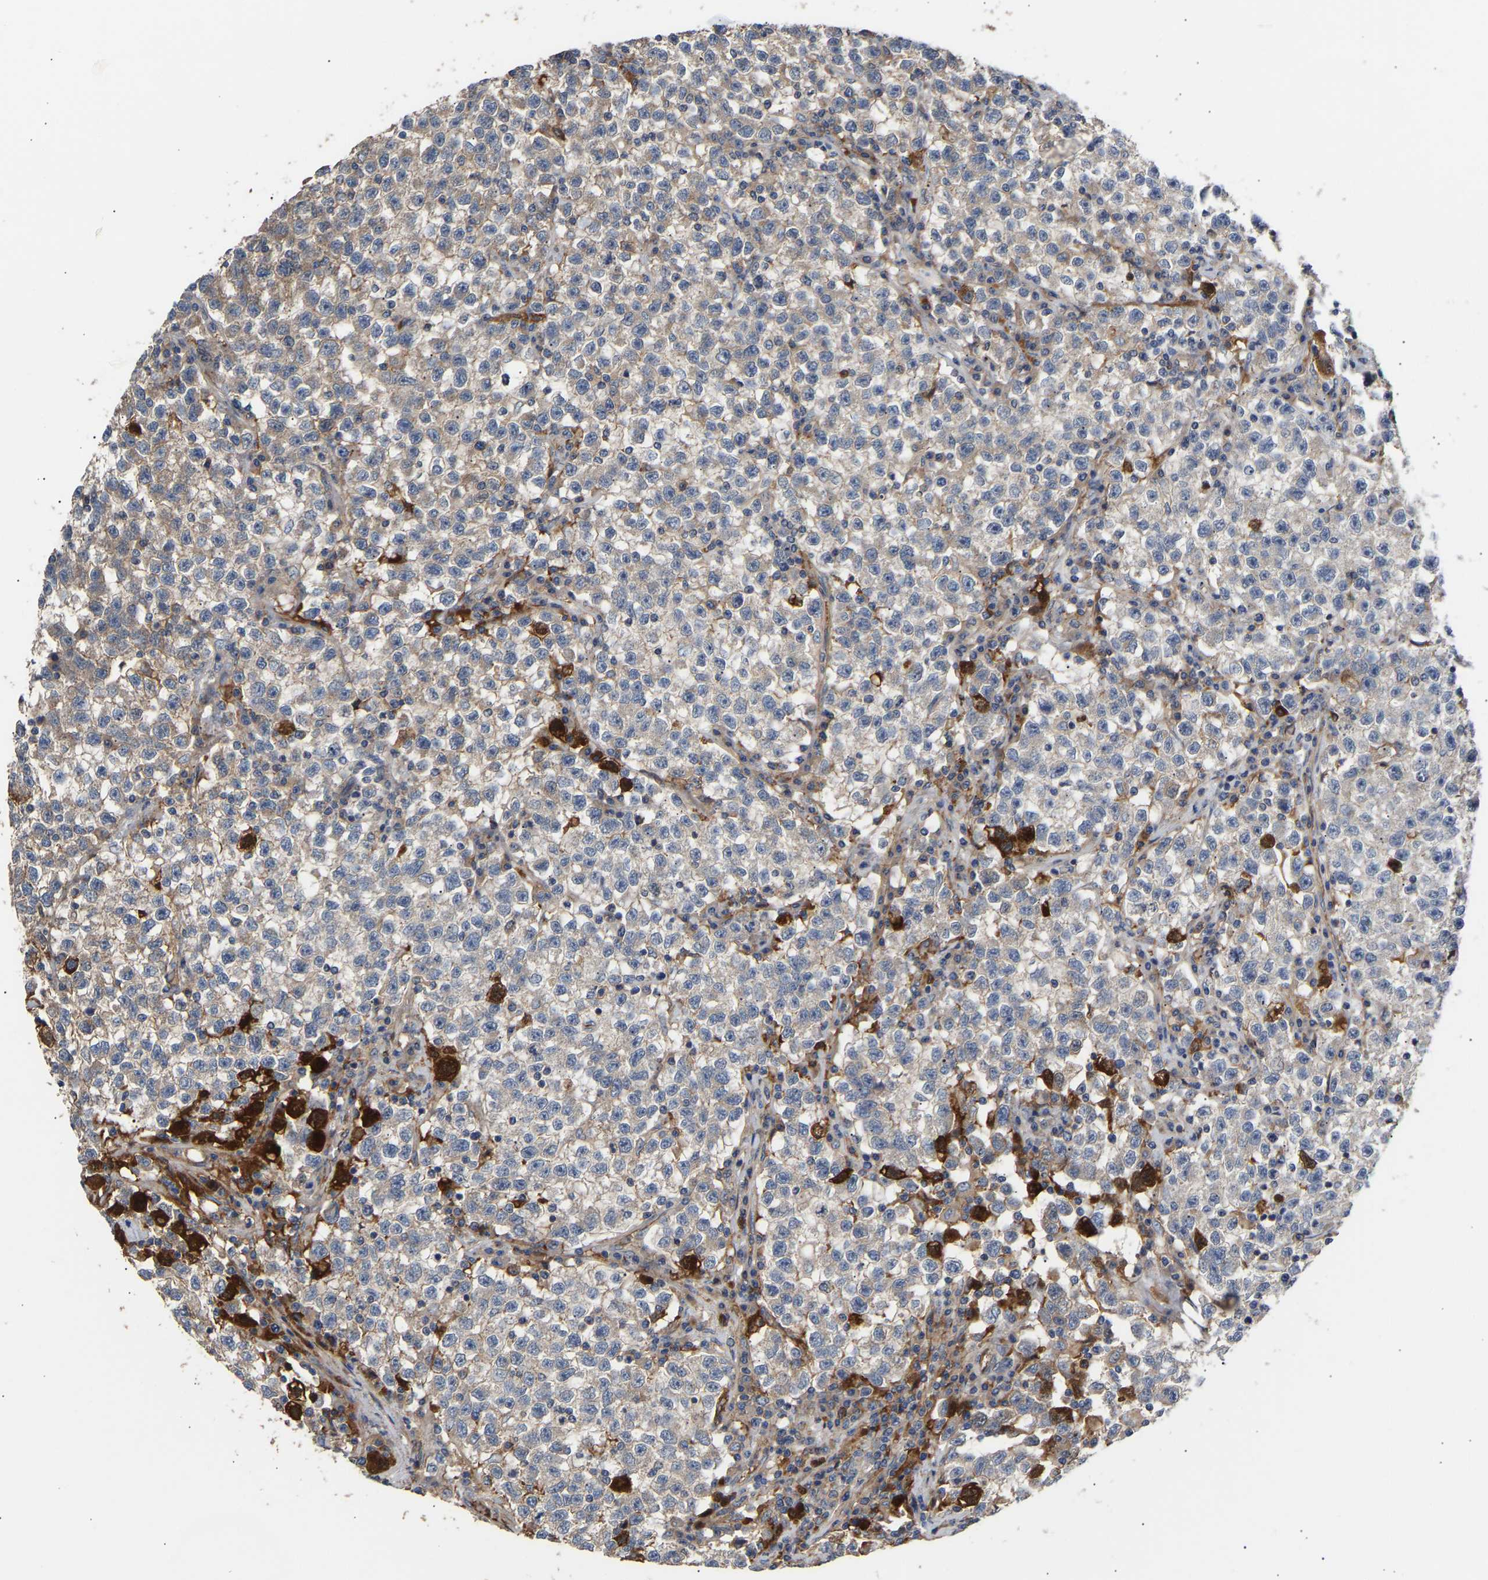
{"staining": {"intensity": "weak", "quantity": "25%-75%", "location": "cytoplasmic/membranous"}, "tissue": "testis cancer", "cell_type": "Tumor cells", "image_type": "cancer", "snomed": [{"axis": "morphology", "description": "Seminoma, NOS"}, {"axis": "topography", "description": "Testis"}], "caption": "Human seminoma (testis) stained with a brown dye reveals weak cytoplasmic/membranous positive staining in about 25%-75% of tumor cells.", "gene": "KASH5", "patient": {"sex": "male", "age": 22}}